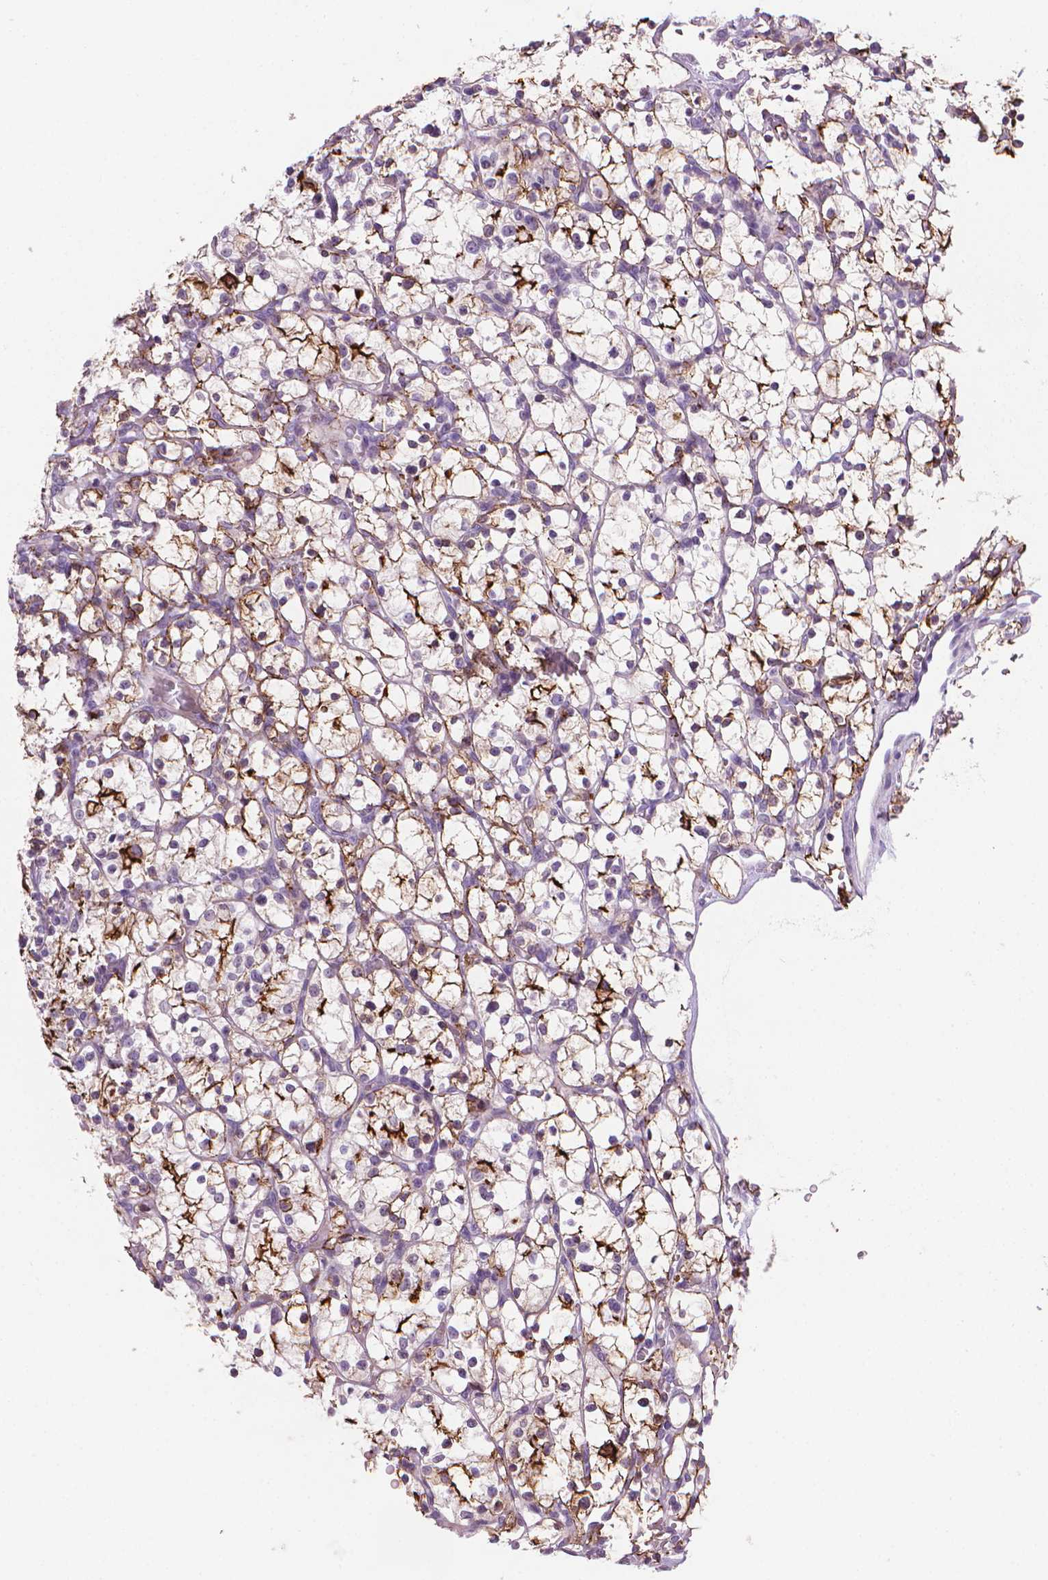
{"staining": {"intensity": "strong", "quantity": "25%-75%", "location": "cytoplasmic/membranous"}, "tissue": "renal cancer", "cell_type": "Tumor cells", "image_type": "cancer", "snomed": [{"axis": "morphology", "description": "Adenocarcinoma, NOS"}, {"axis": "topography", "description": "Kidney"}], "caption": "Immunohistochemistry (IHC) image of neoplastic tissue: human renal cancer (adenocarcinoma) stained using immunohistochemistry demonstrates high levels of strong protein expression localized specifically in the cytoplasmic/membranous of tumor cells, appearing as a cytoplasmic/membranous brown color.", "gene": "MUC1", "patient": {"sex": "female", "age": 64}}